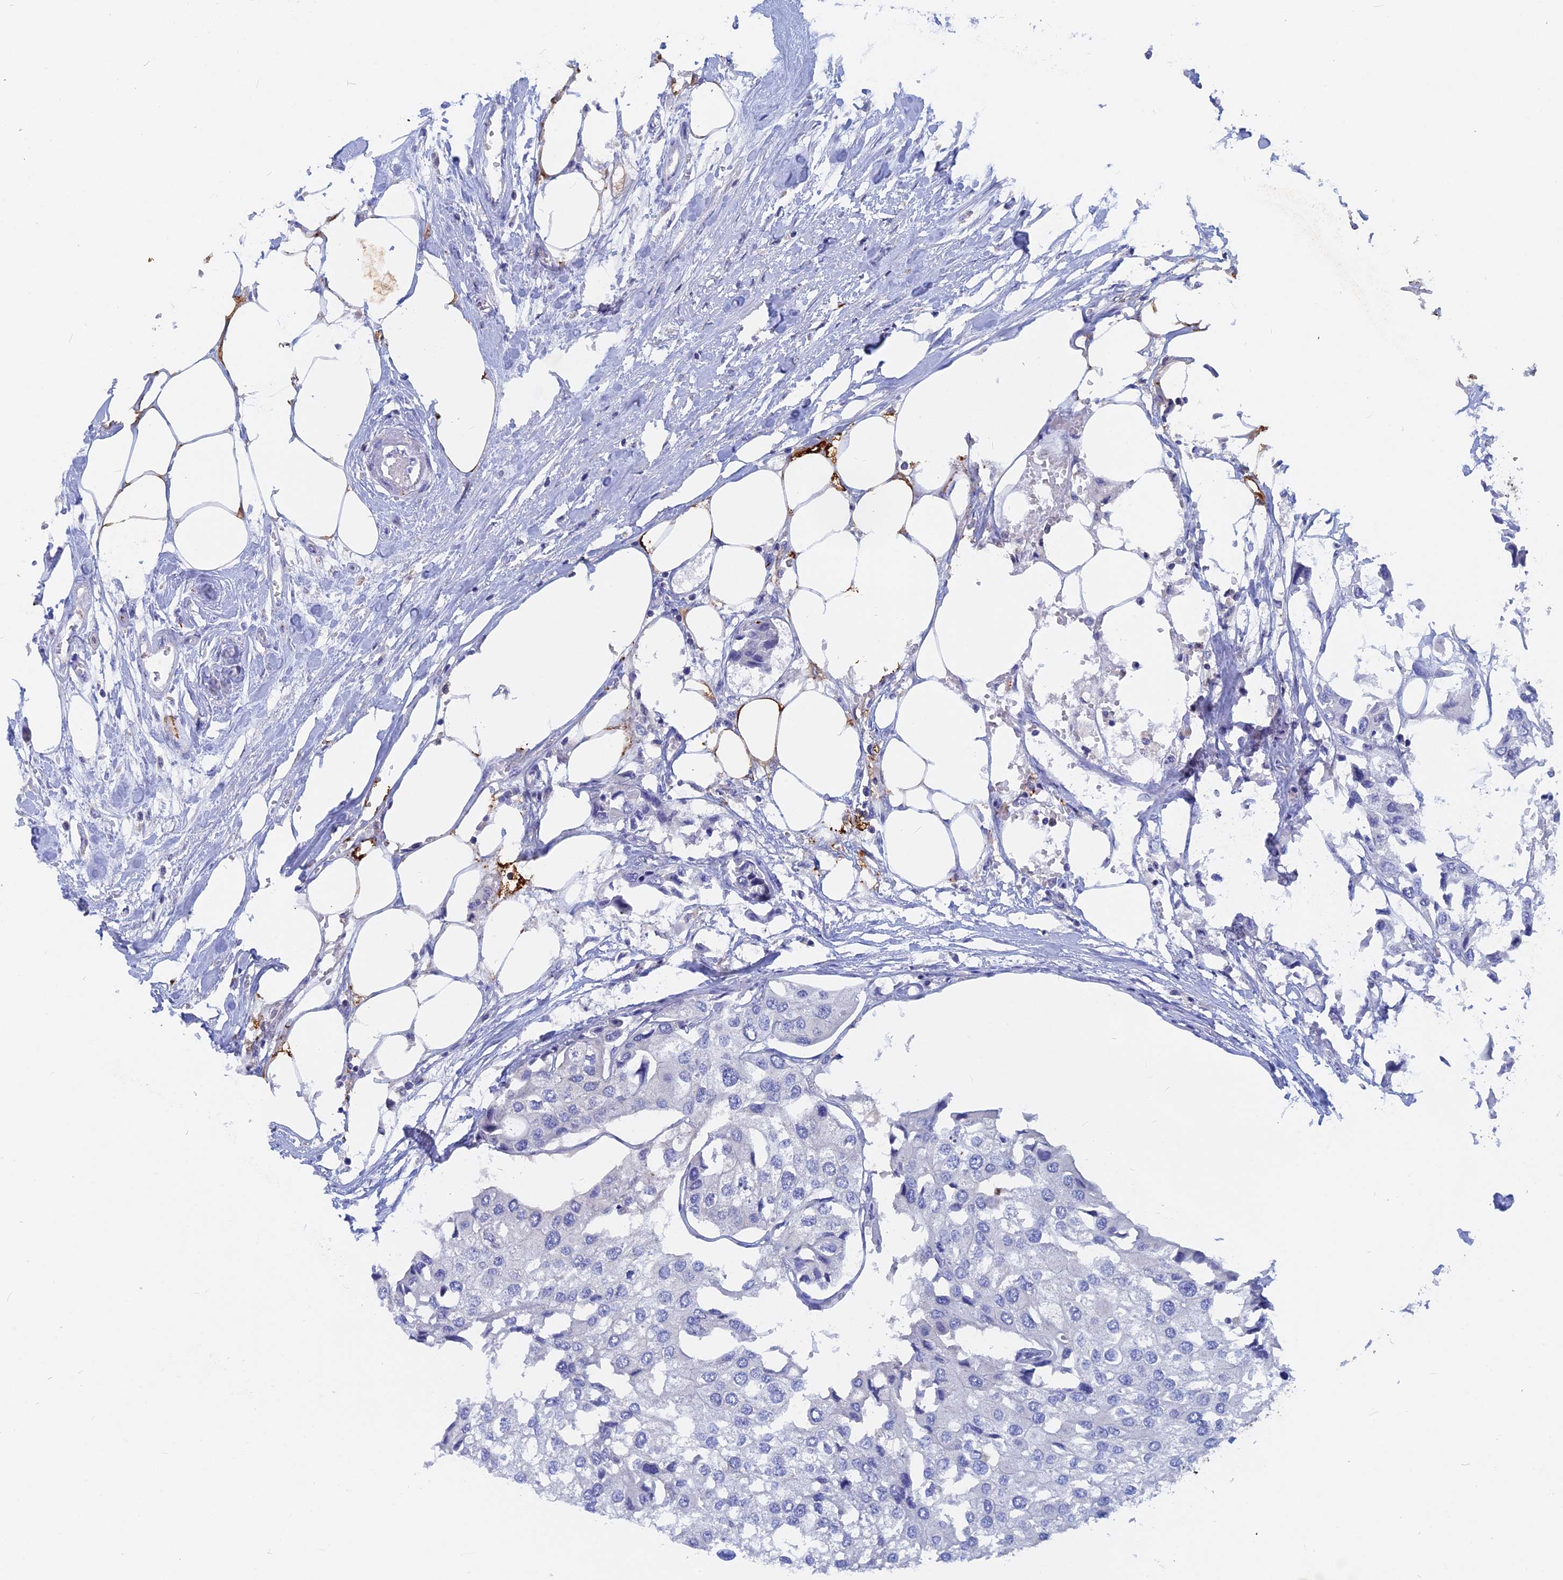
{"staining": {"intensity": "negative", "quantity": "none", "location": "none"}, "tissue": "urothelial cancer", "cell_type": "Tumor cells", "image_type": "cancer", "snomed": [{"axis": "morphology", "description": "Urothelial carcinoma, High grade"}, {"axis": "topography", "description": "Urinary bladder"}], "caption": "There is no significant positivity in tumor cells of urothelial carcinoma (high-grade).", "gene": "ACP7", "patient": {"sex": "male", "age": 64}}